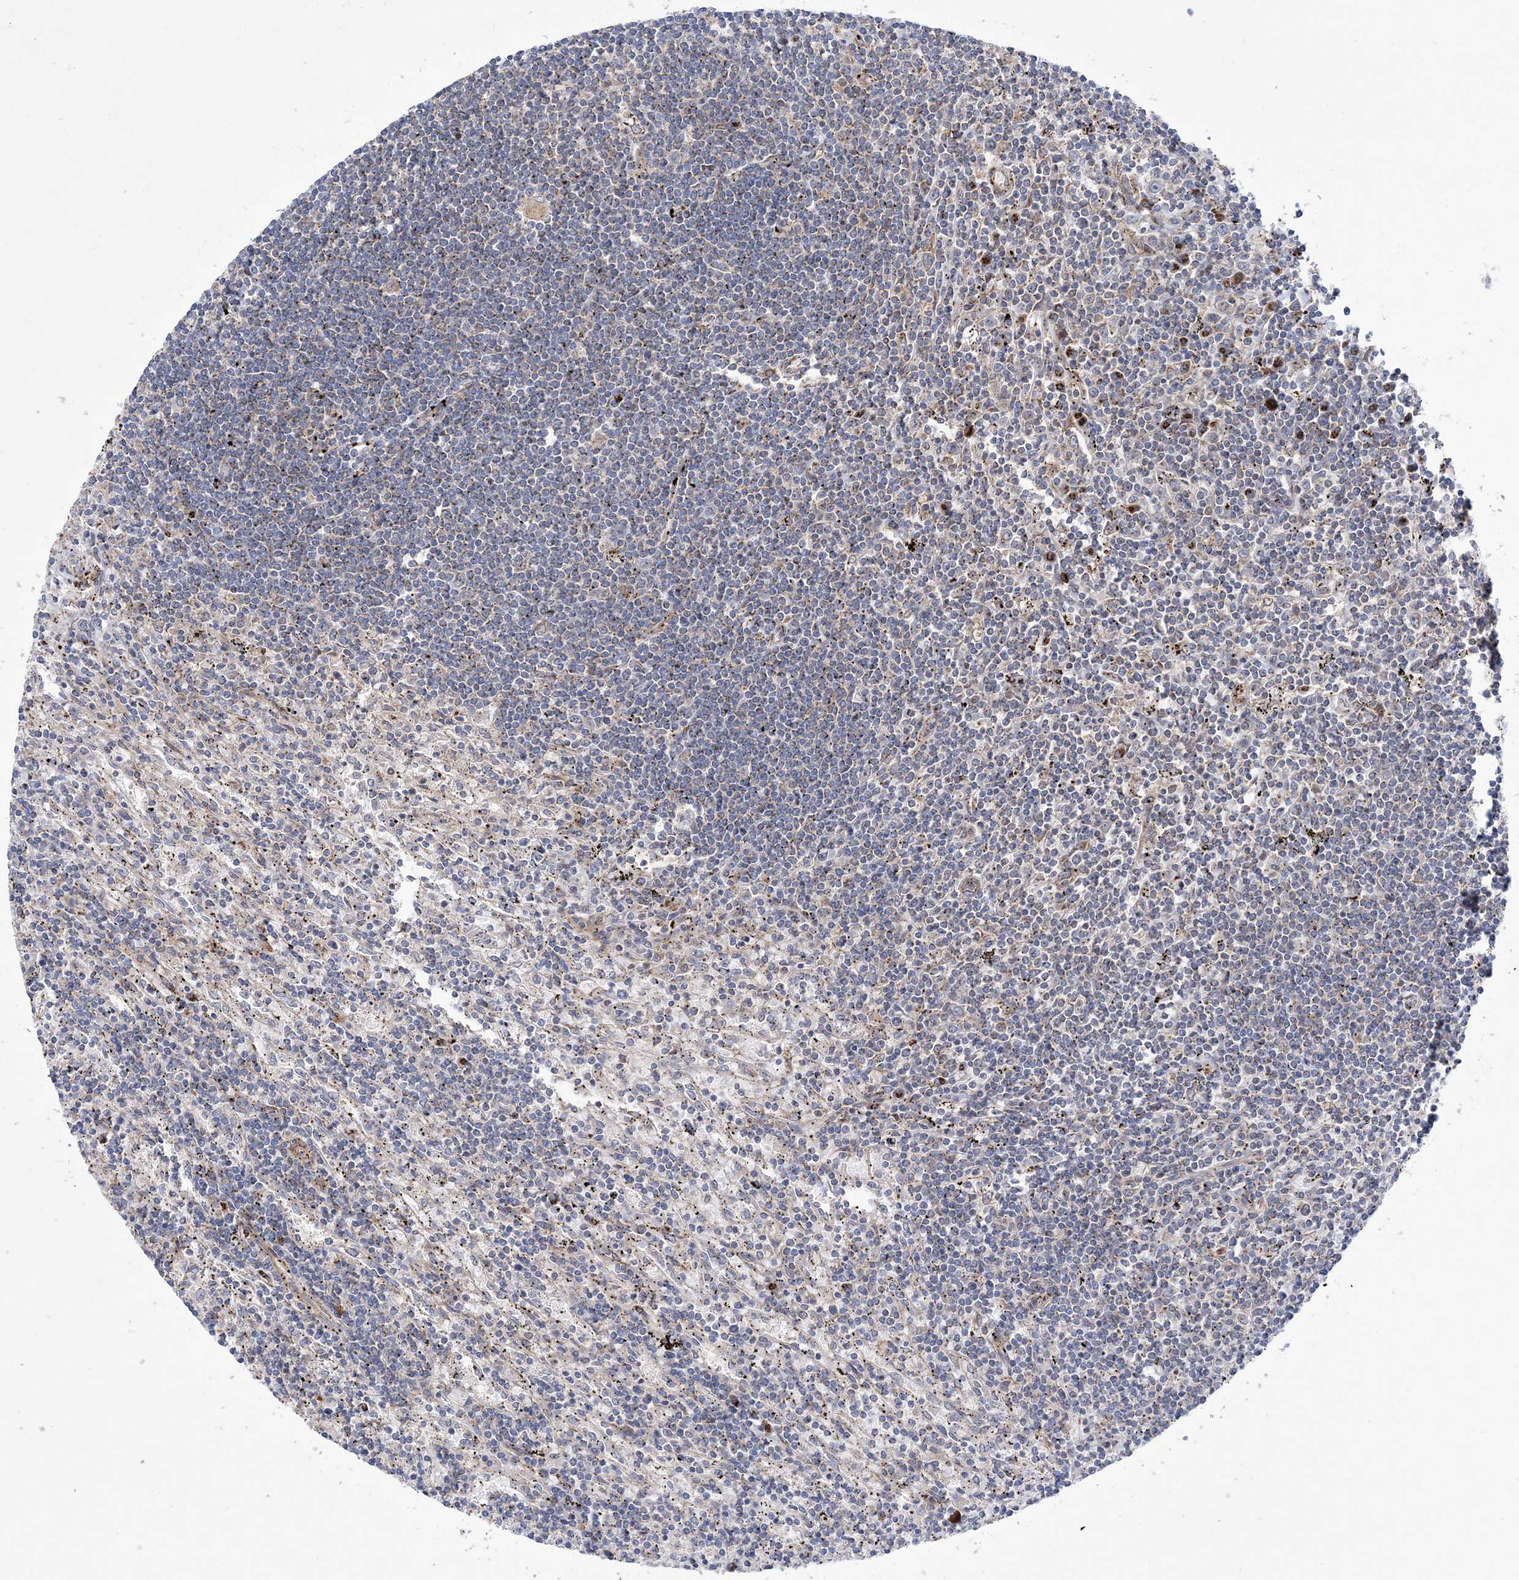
{"staining": {"intensity": "negative", "quantity": "none", "location": "none"}, "tissue": "lymphoma", "cell_type": "Tumor cells", "image_type": "cancer", "snomed": [{"axis": "morphology", "description": "Malignant lymphoma, non-Hodgkin's type, Low grade"}, {"axis": "topography", "description": "Spleen"}], "caption": "An image of lymphoma stained for a protein displays no brown staining in tumor cells.", "gene": "COPB2", "patient": {"sex": "male", "age": 76}}